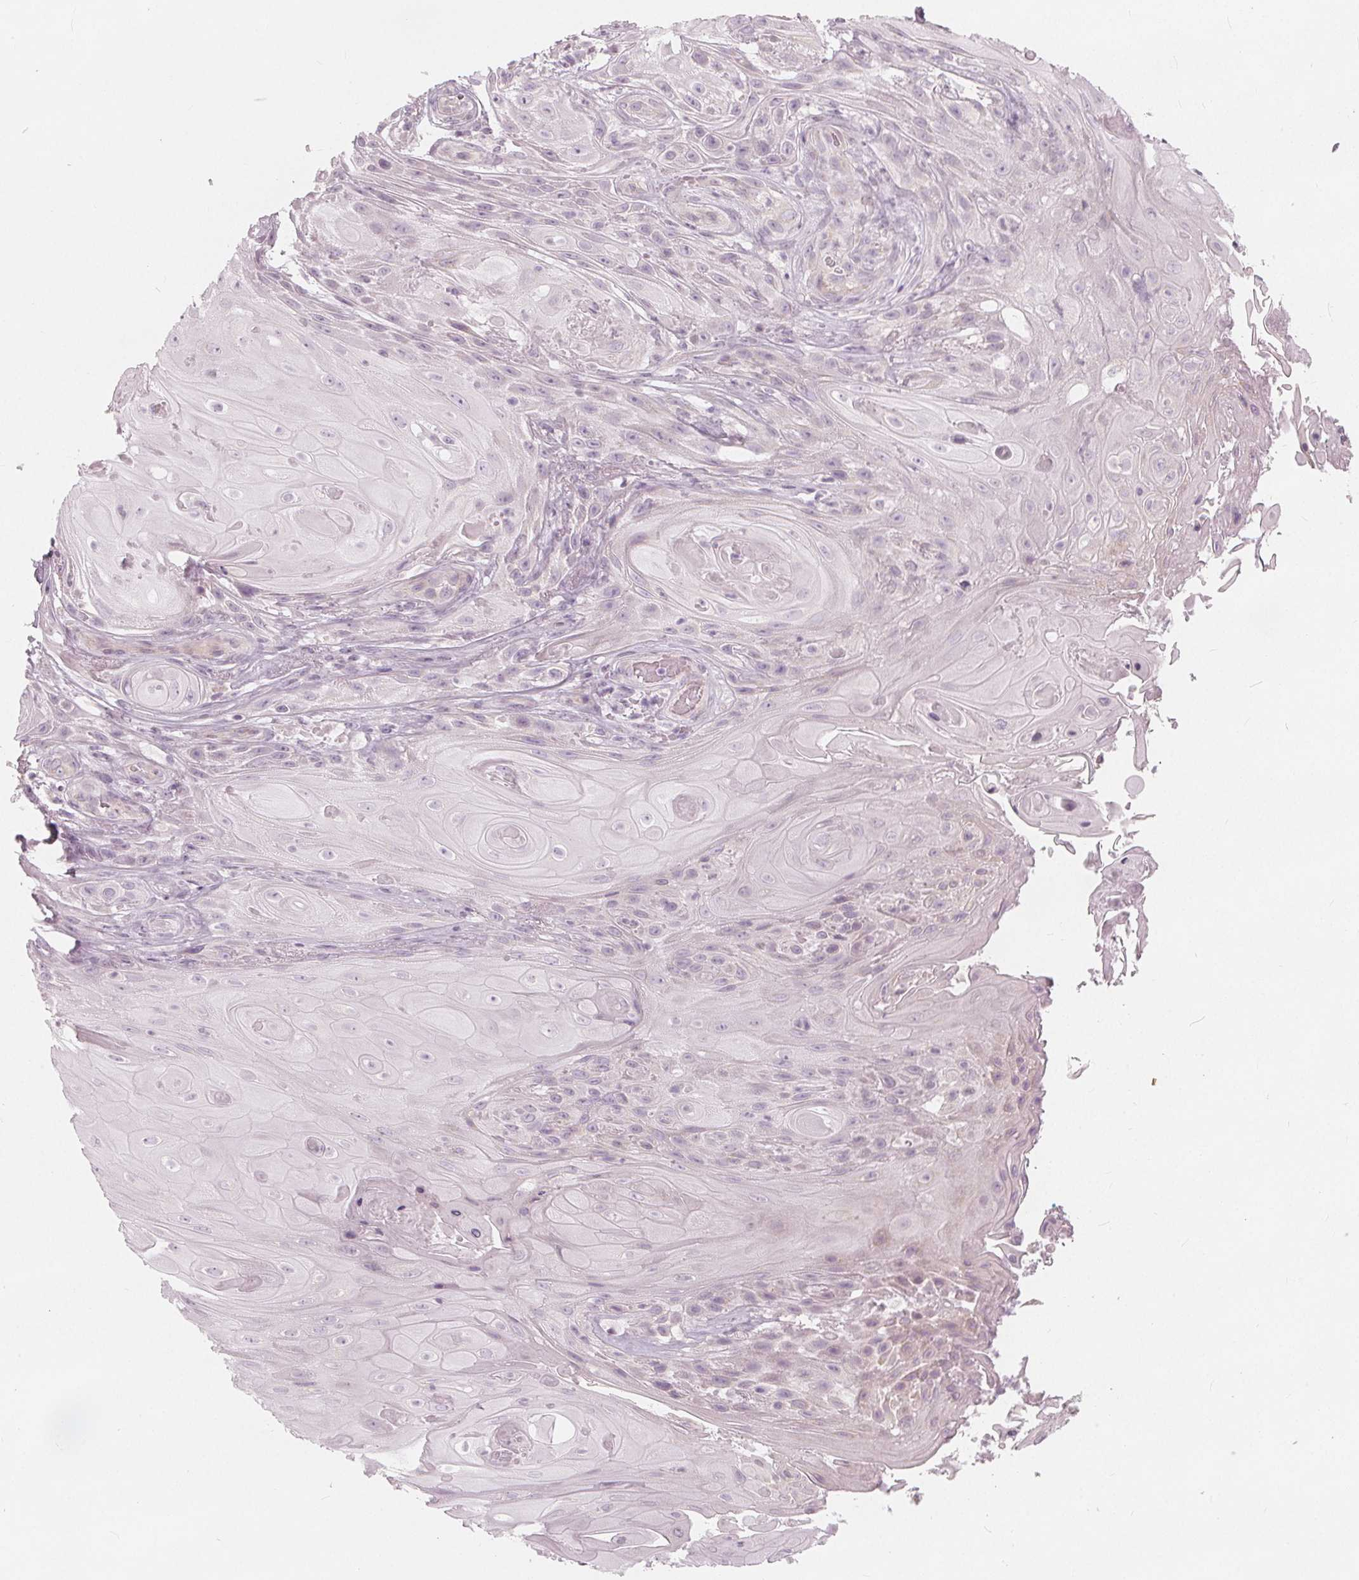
{"staining": {"intensity": "negative", "quantity": "none", "location": "none"}, "tissue": "skin cancer", "cell_type": "Tumor cells", "image_type": "cancer", "snomed": [{"axis": "morphology", "description": "Squamous cell carcinoma, NOS"}, {"axis": "topography", "description": "Skin"}], "caption": "Squamous cell carcinoma (skin) was stained to show a protein in brown. There is no significant expression in tumor cells. Brightfield microscopy of immunohistochemistry stained with DAB (brown) and hematoxylin (blue), captured at high magnification.", "gene": "BRSK1", "patient": {"sex": "male", "age": 62}}